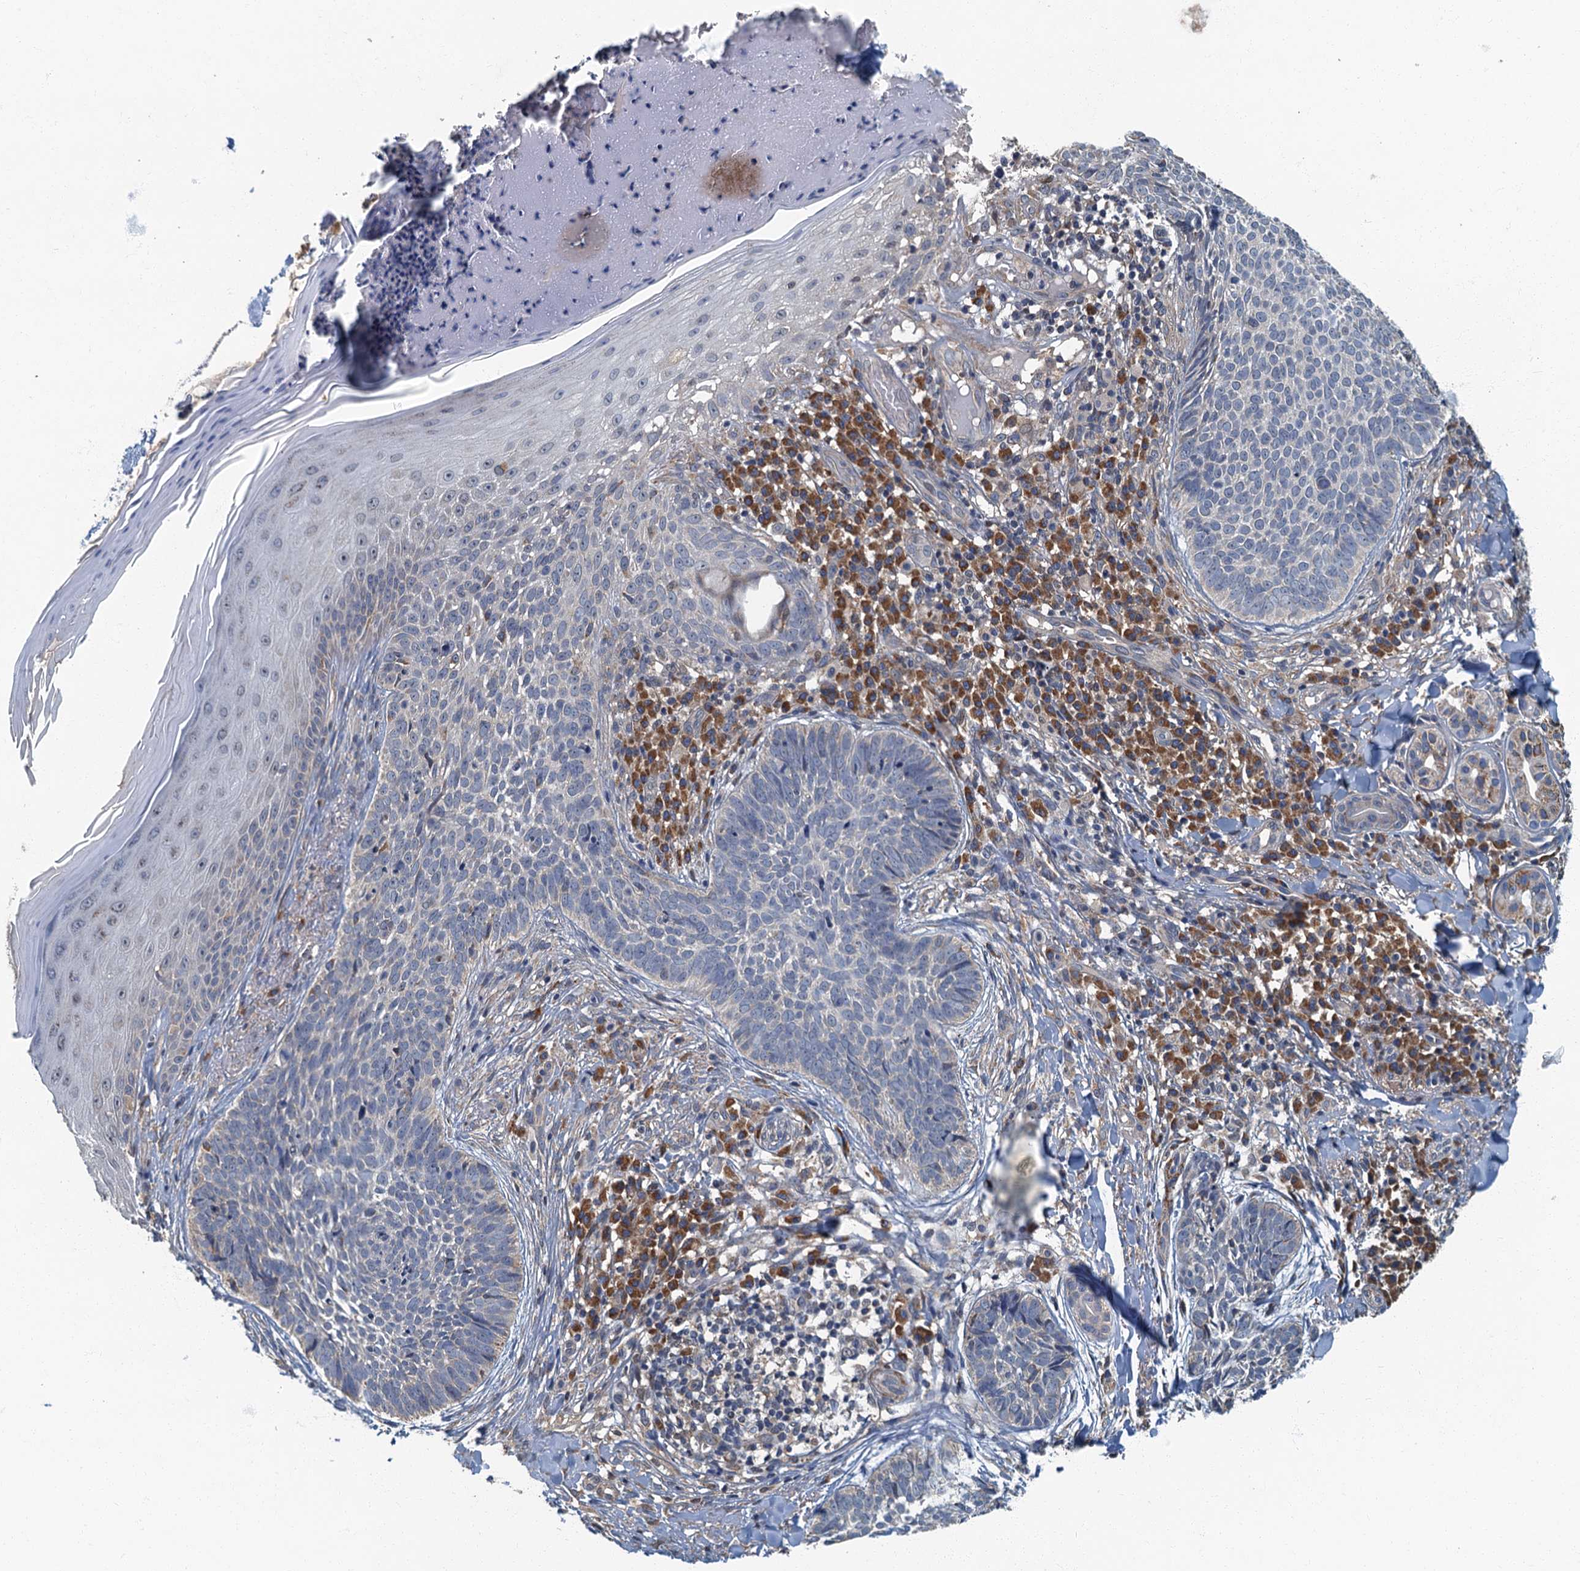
{"staining": {"intensity": "negative", "quantity": "none", "location": "none"}, "tissue": "skin cancer", "cell_type": "Tumor cells", "image_type": "cancer", "snomed": [{"axis": "morphology", "description": "Basal cell carcinoma"}, {"axis": "topography", "description": "Skin"}], "caption": "The immunohistochemistry (IHC) image has no significant positivity in tumor cells of skin cancer (basal cell carcinoma) tissue. (DAB (3,3'-diaminobenzidine) immunohistochemistry (IHC) visualized using brightfield microscopy, high magnification).", "gene": "DDX49", "patient": {"sex": "female", "age": 61}}